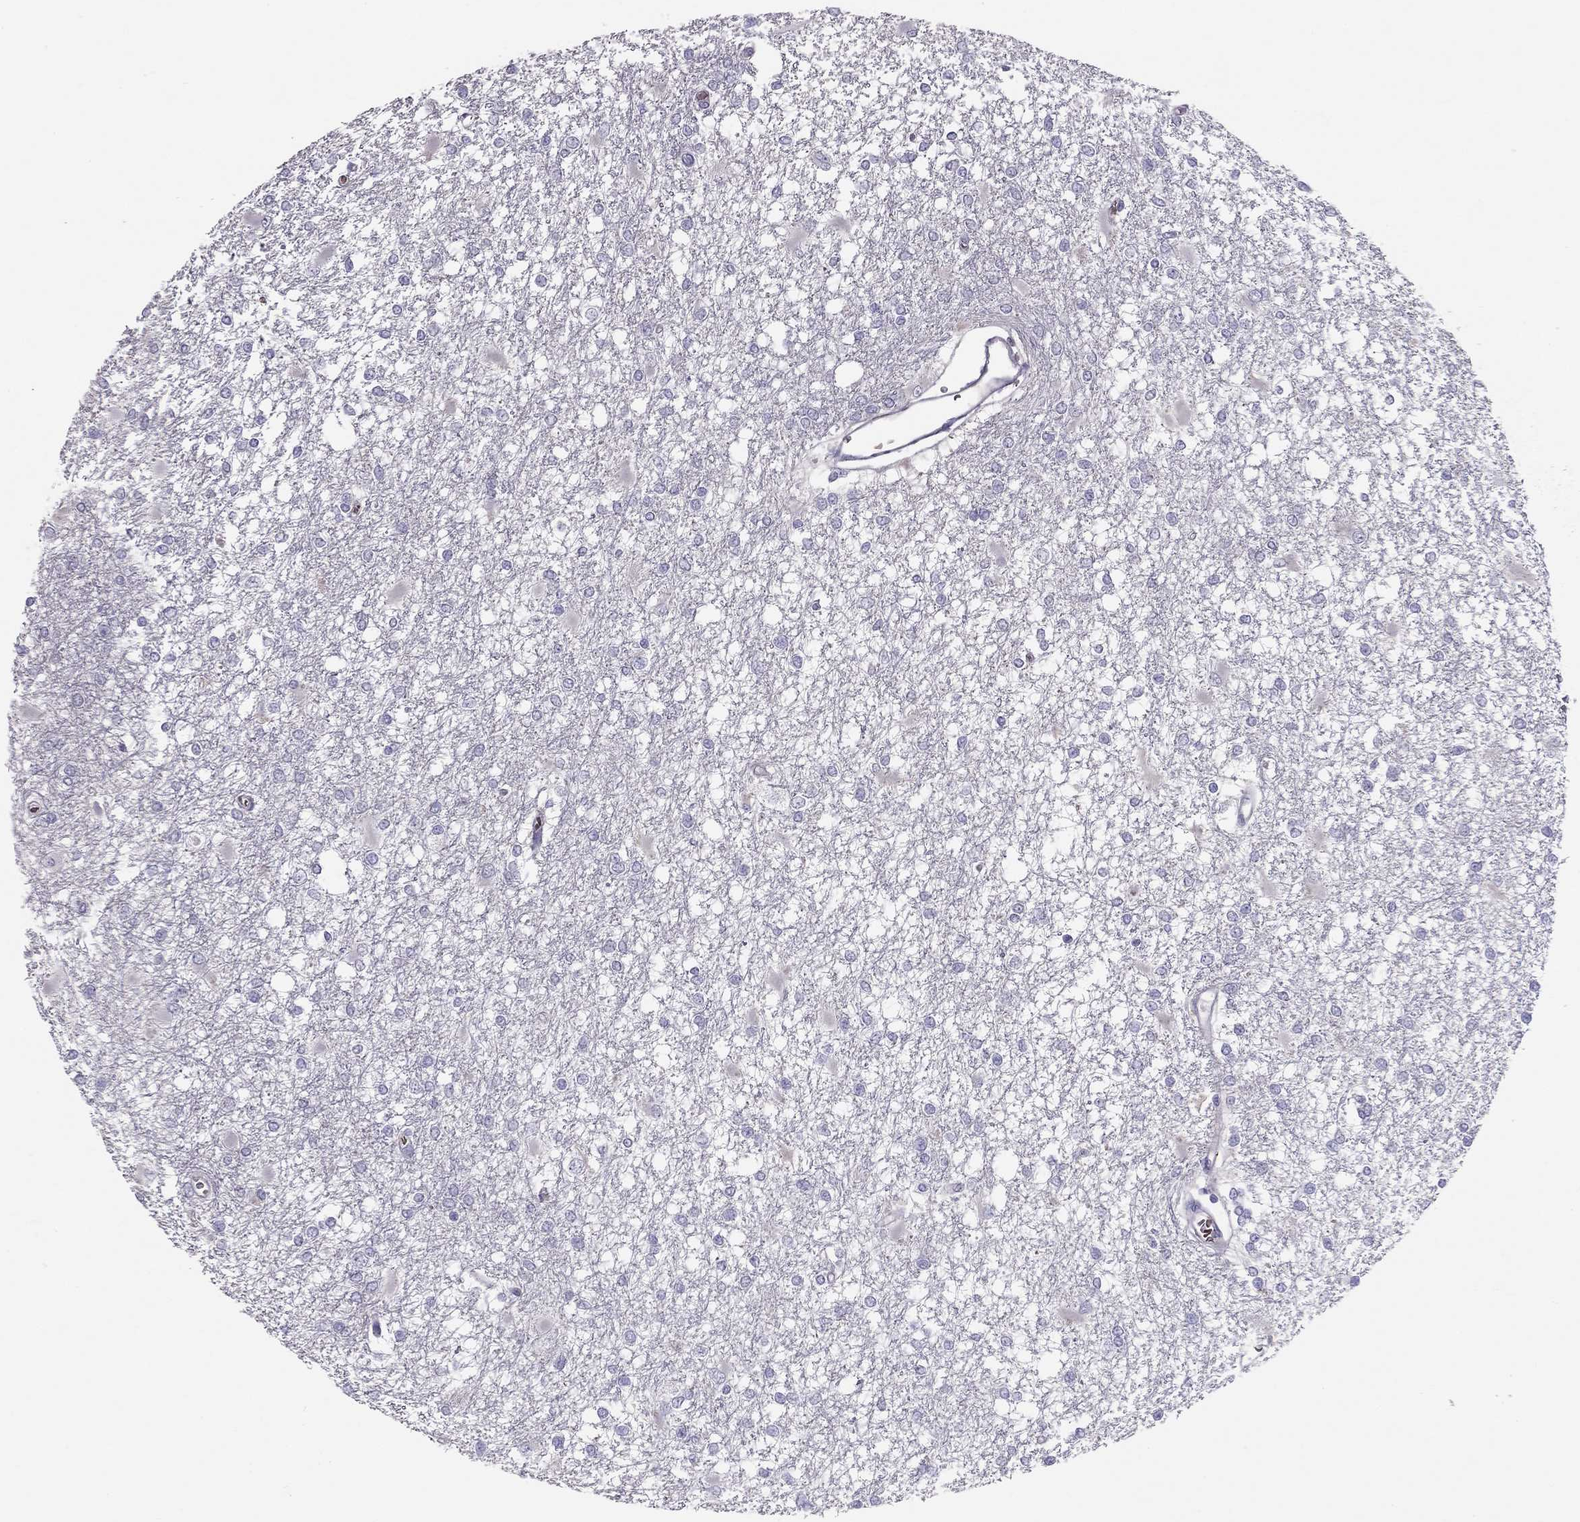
{"staining": {"intensity": "negative", "quantity": "none", "location": "none"}, "tissue": "glioma", "cell_type": "Tumor cells", "image_type": "cancer", "snomed": [{"axis": "morphology", "description": "Glioma, malignant, High grade"}, {"axis": "topography", "description": "Cerebral cortex"}], "caption": "Immunohistochemistry of human glioma shows no expression in tumor cells.", "gene": "RHD", "patient": {"sex": "male", "age": 79}}